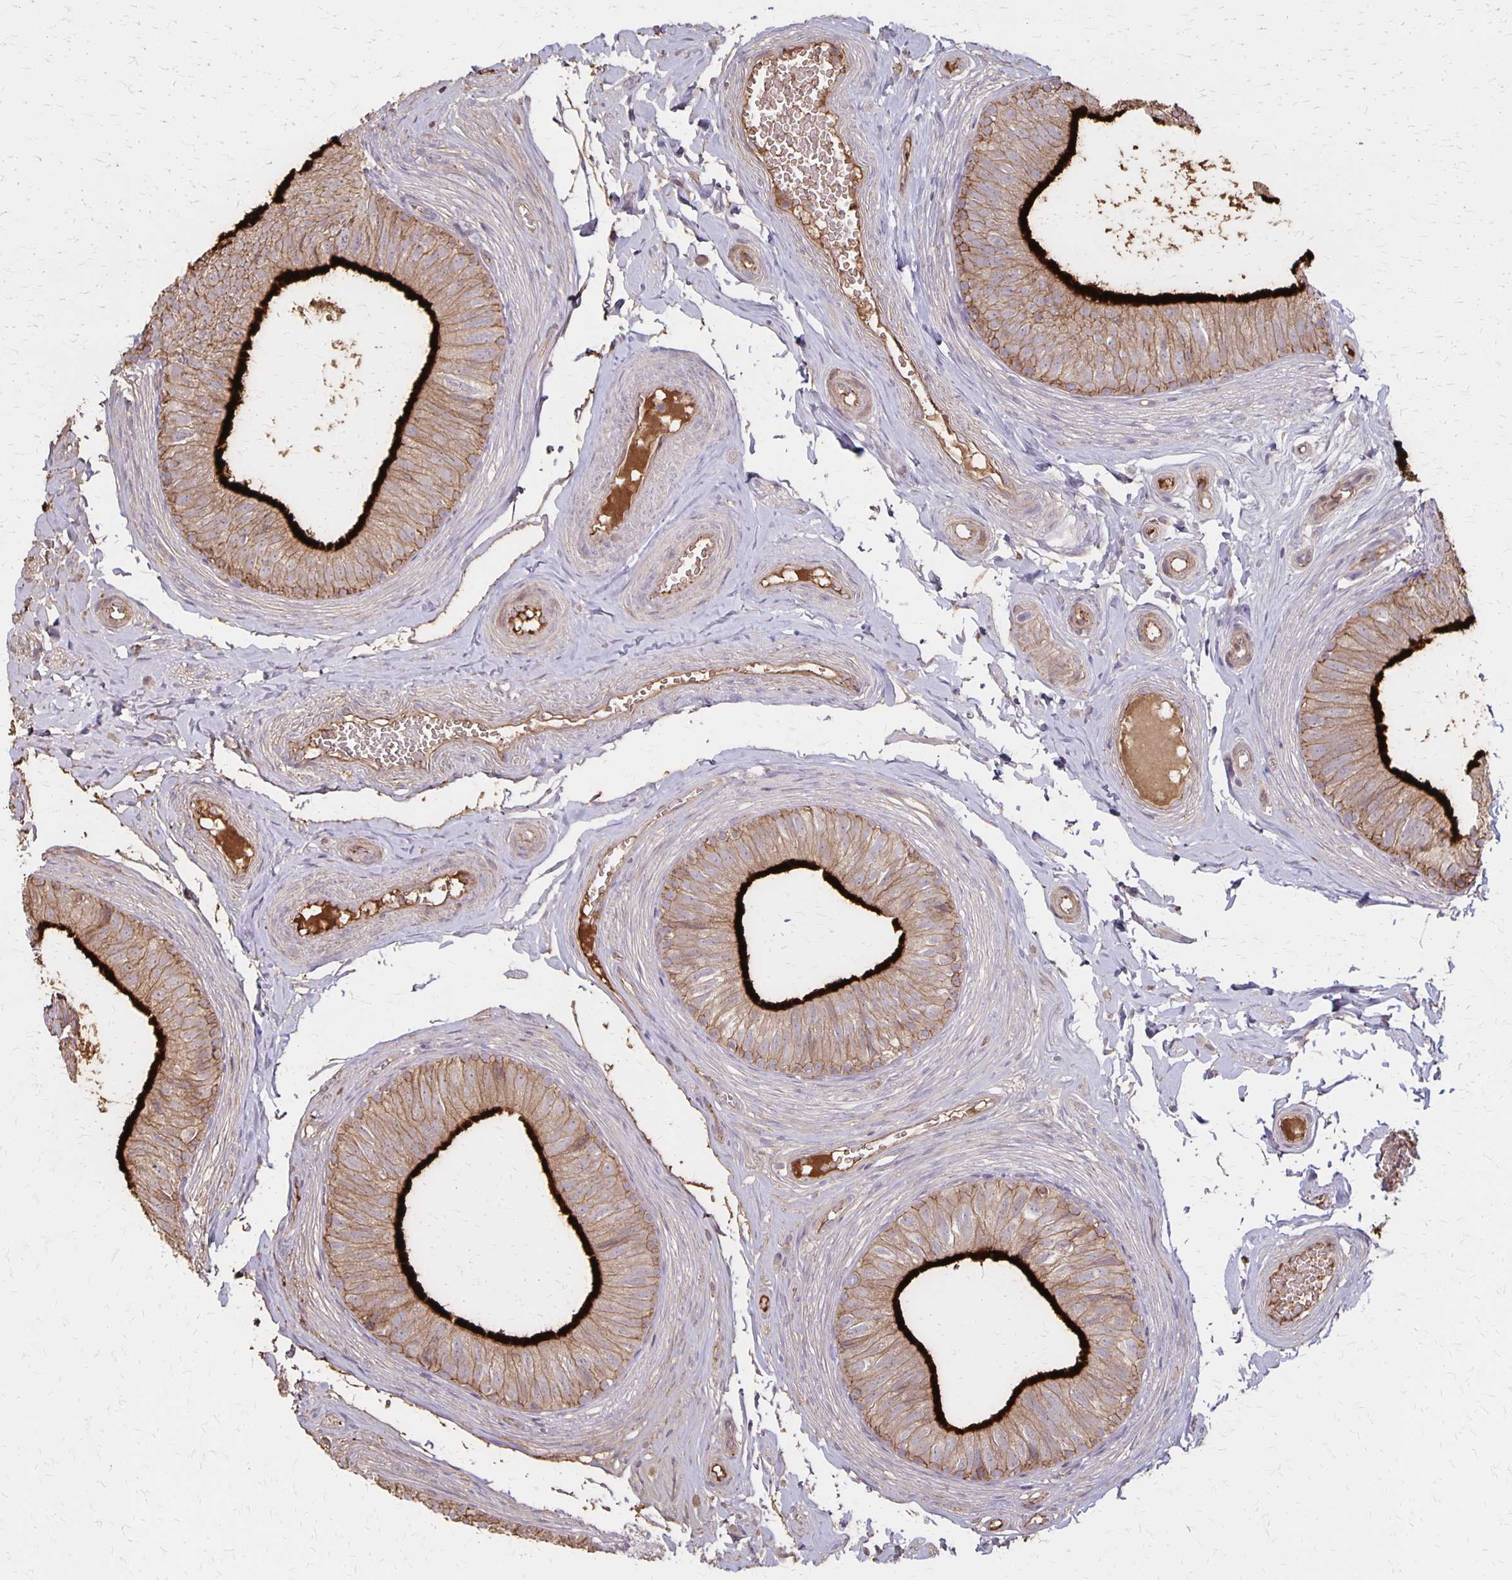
{"staining": {"intensity": "strong", "quantity": ">75%", "location": "cytoplasmic/membranous"}, "tissue": "epididymis", "cell_type": "Glandular cells", "image_type": "normal", "snomed": [{"axis": "morphology", "description": "Normal tissue, NOS"}, {"axis": "topography", "description": "Epididymis, spermatic cord, NOS"}, {"axis": "topography", "description": "Epididymis"}, {"axis": "topography", "description": "Peripheral nerve tissue"}], "caption": "A high-resolution micrograph shows immunohistochemistry (IHC) staining of normal epididymis, which reveals strong cytoplasmic/membranous expression in approximately >75% of glandular cells.", "gene": "PROM2", "patient": {"sex": "male", "age": 29}}